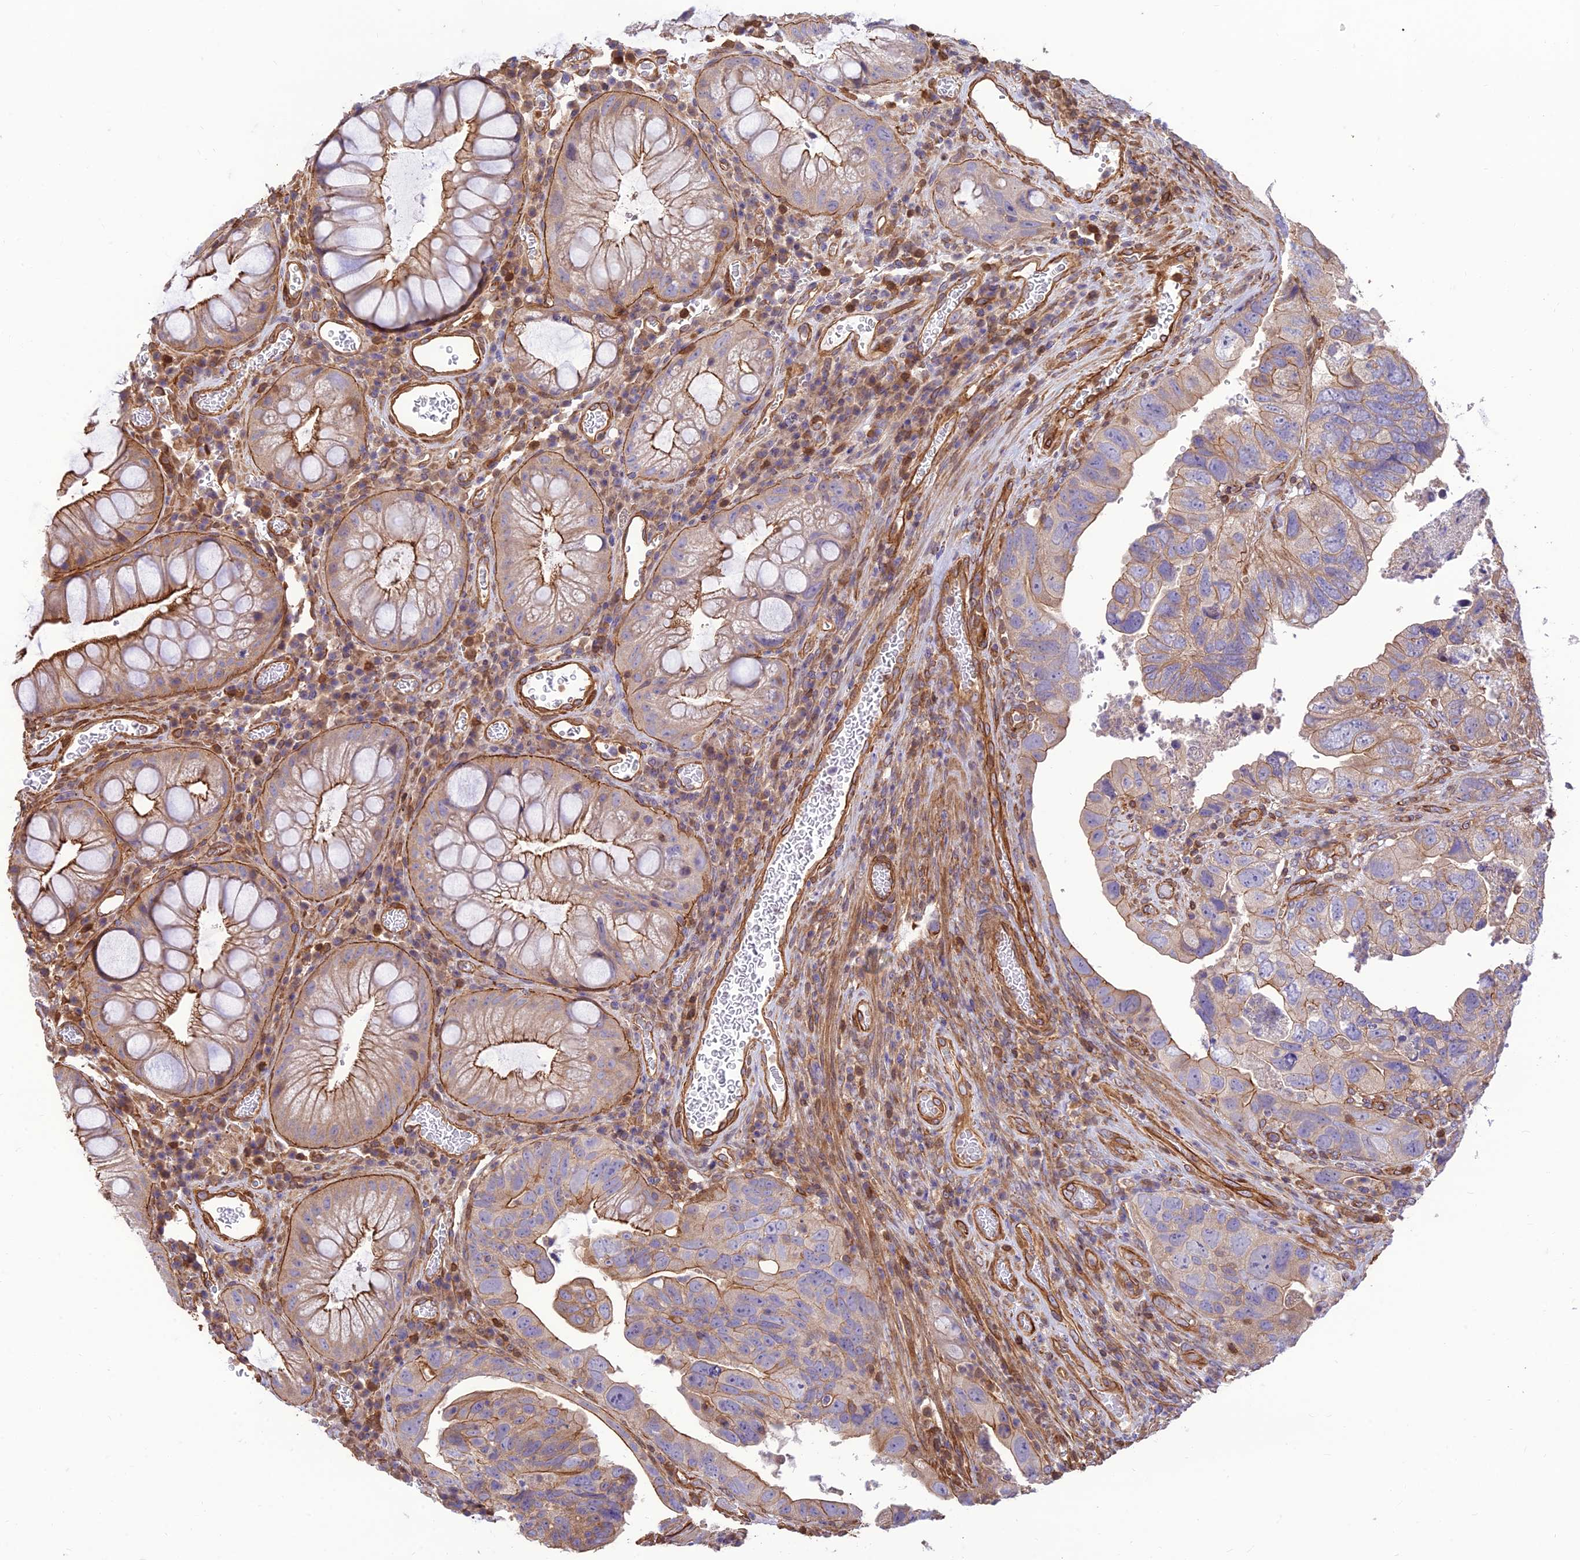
{"staining": {"intensity": "moderate", "quantity": "<25%", "location": "cytoplasmic/membranous"}, "tissue": "colorectal cancer", "cell_type": "Tumor cells", "image_type": "cancer", "snomed": [{"axis": "morphology", "description": "Adenocarcinoma, NOS"}, {"axis": "topography", "description": "Rectum"}], "caption": "Immunohistochemistry of human colorectal adenocarcinoma shows low levels of moderate cytoplasmic/membranous positivity in about <25% of tumor cells.", "gene": "HPSE2", "patient": {"sex": "male", "age": 63}}